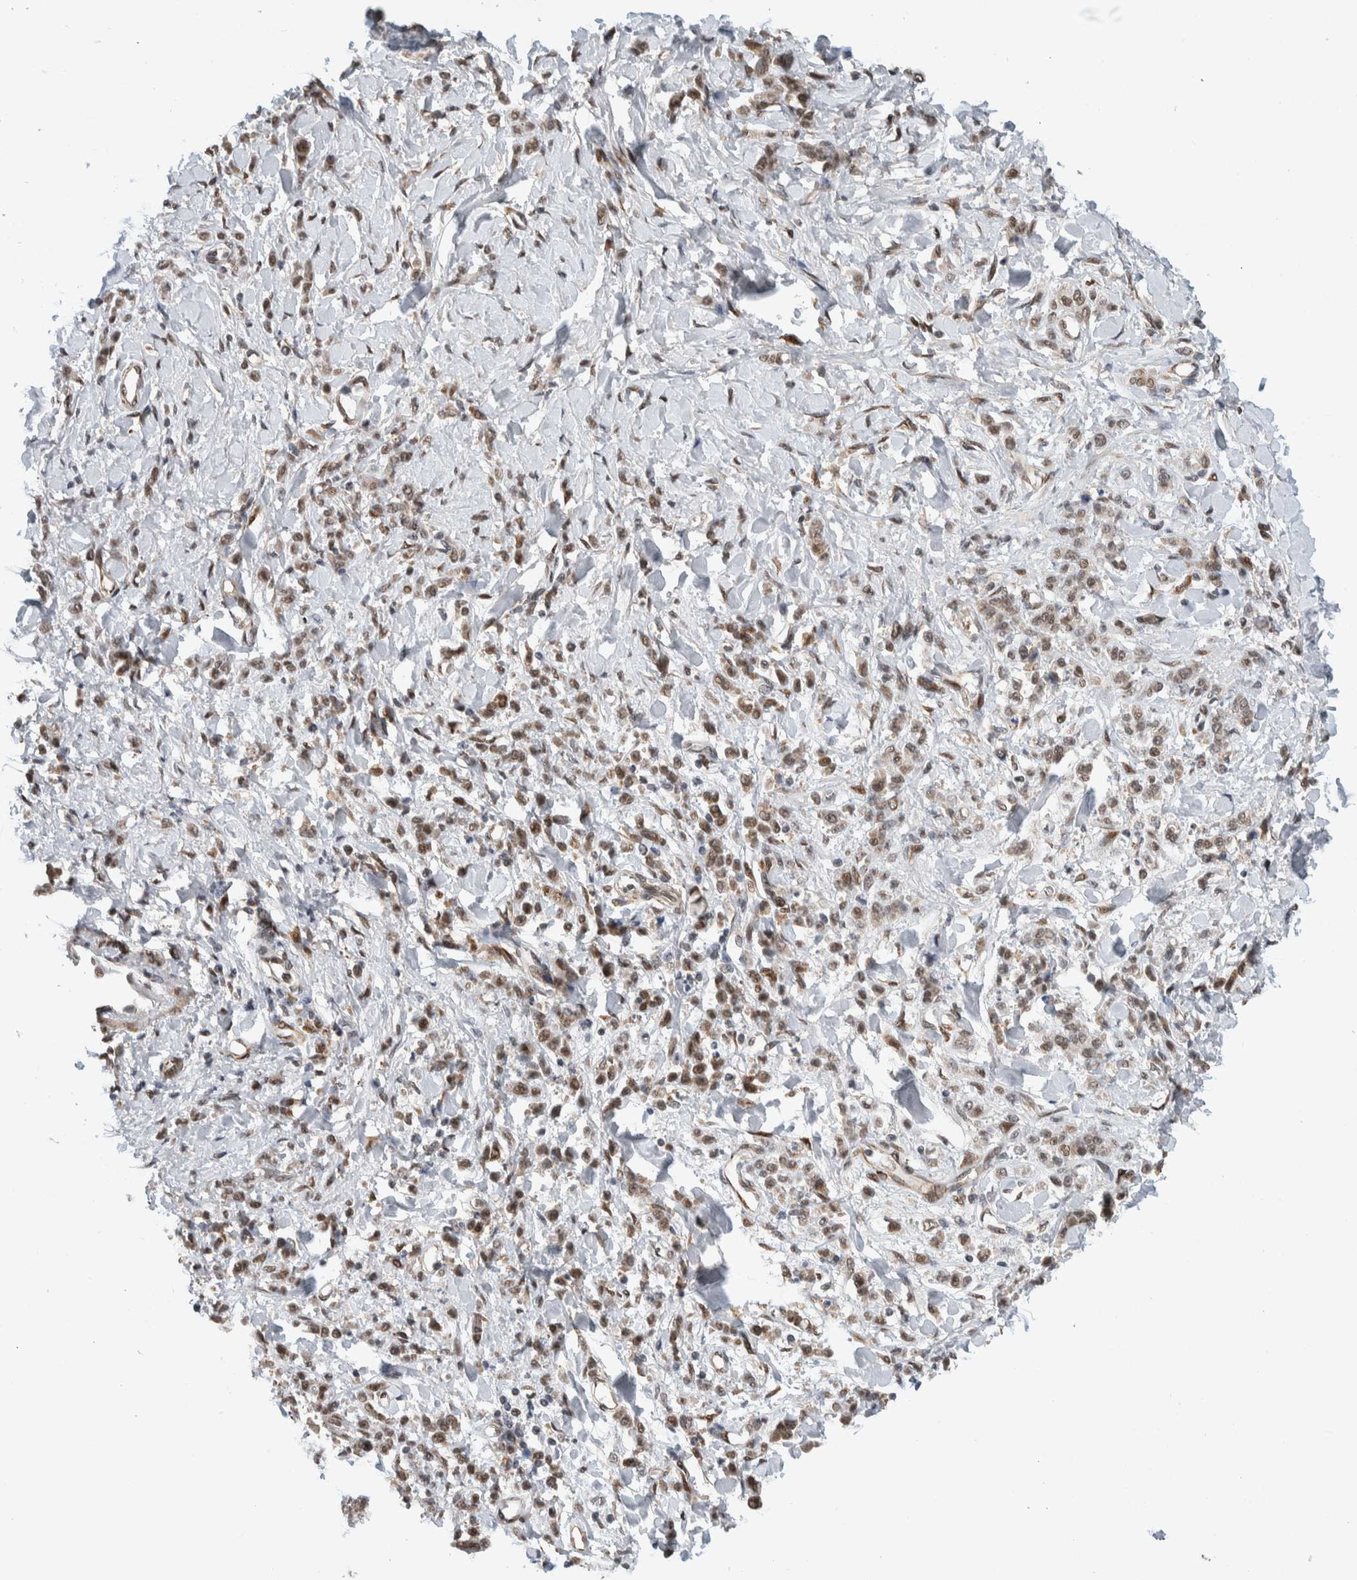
{"staining": {"intensity": "weak", "quantity": ">75%", "location": "nuclear"}, "tissue": "stomach cancer", "cell_type": "Tumor cells", "image_type": "cancer", "snomed": [{"axis": "morphology", "description": "Normal tissue, NOS"}, {"axis": "morphology", "description": "Adenocarcinoma, NOS"}, {"axis": "topography", "description": "Stomach"}], "caption": "Adenocarcinoma (stomach) stained for a protein exhibits weak nuclear positivity in tumor cells.", "gene": "TNRC18", "patient": {"sex": "male", "age": 82}}